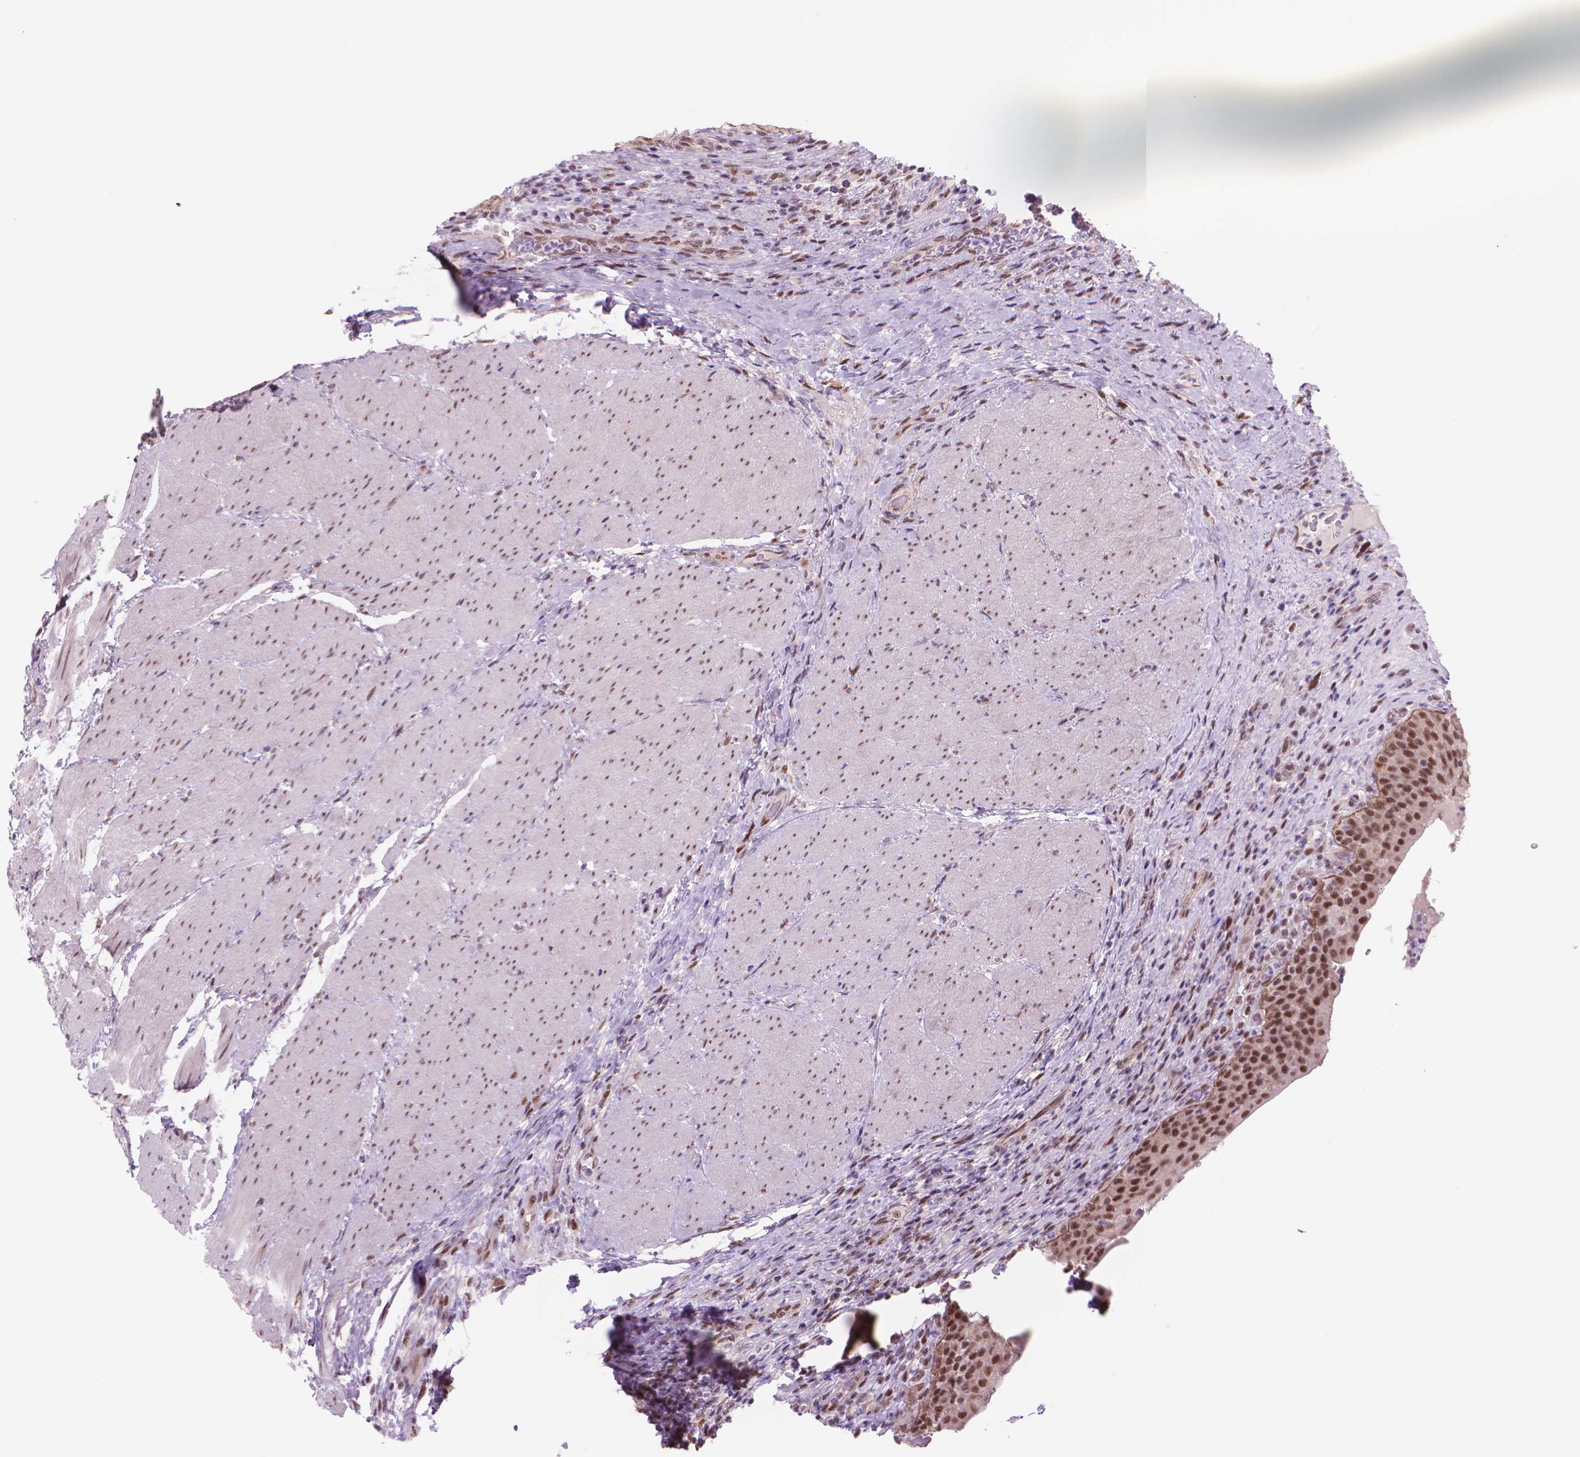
{"staining": {"intensity": "strong", "quantity": ">75%", "location": "nuclear"}, "tissue": "urinary bladder", "cell_type": "Urothelial cells", "image_type": "normal", "snomed": [{"axis": "morphology", "description": "Normal tissue, NOS"}, {"axis": "topography", "description": "Urinary bladder"}, {"axis": "topography", "description": "Peripheral nerve tissue"}], "caption": "Brown immunohistochemical staining in unremarkable human urinary bladder reveals strong nuclear staining in approximately >75% of urothelial cells.", "gene": "POLR3D", "patient": {"sex": "male", "age": 66}}